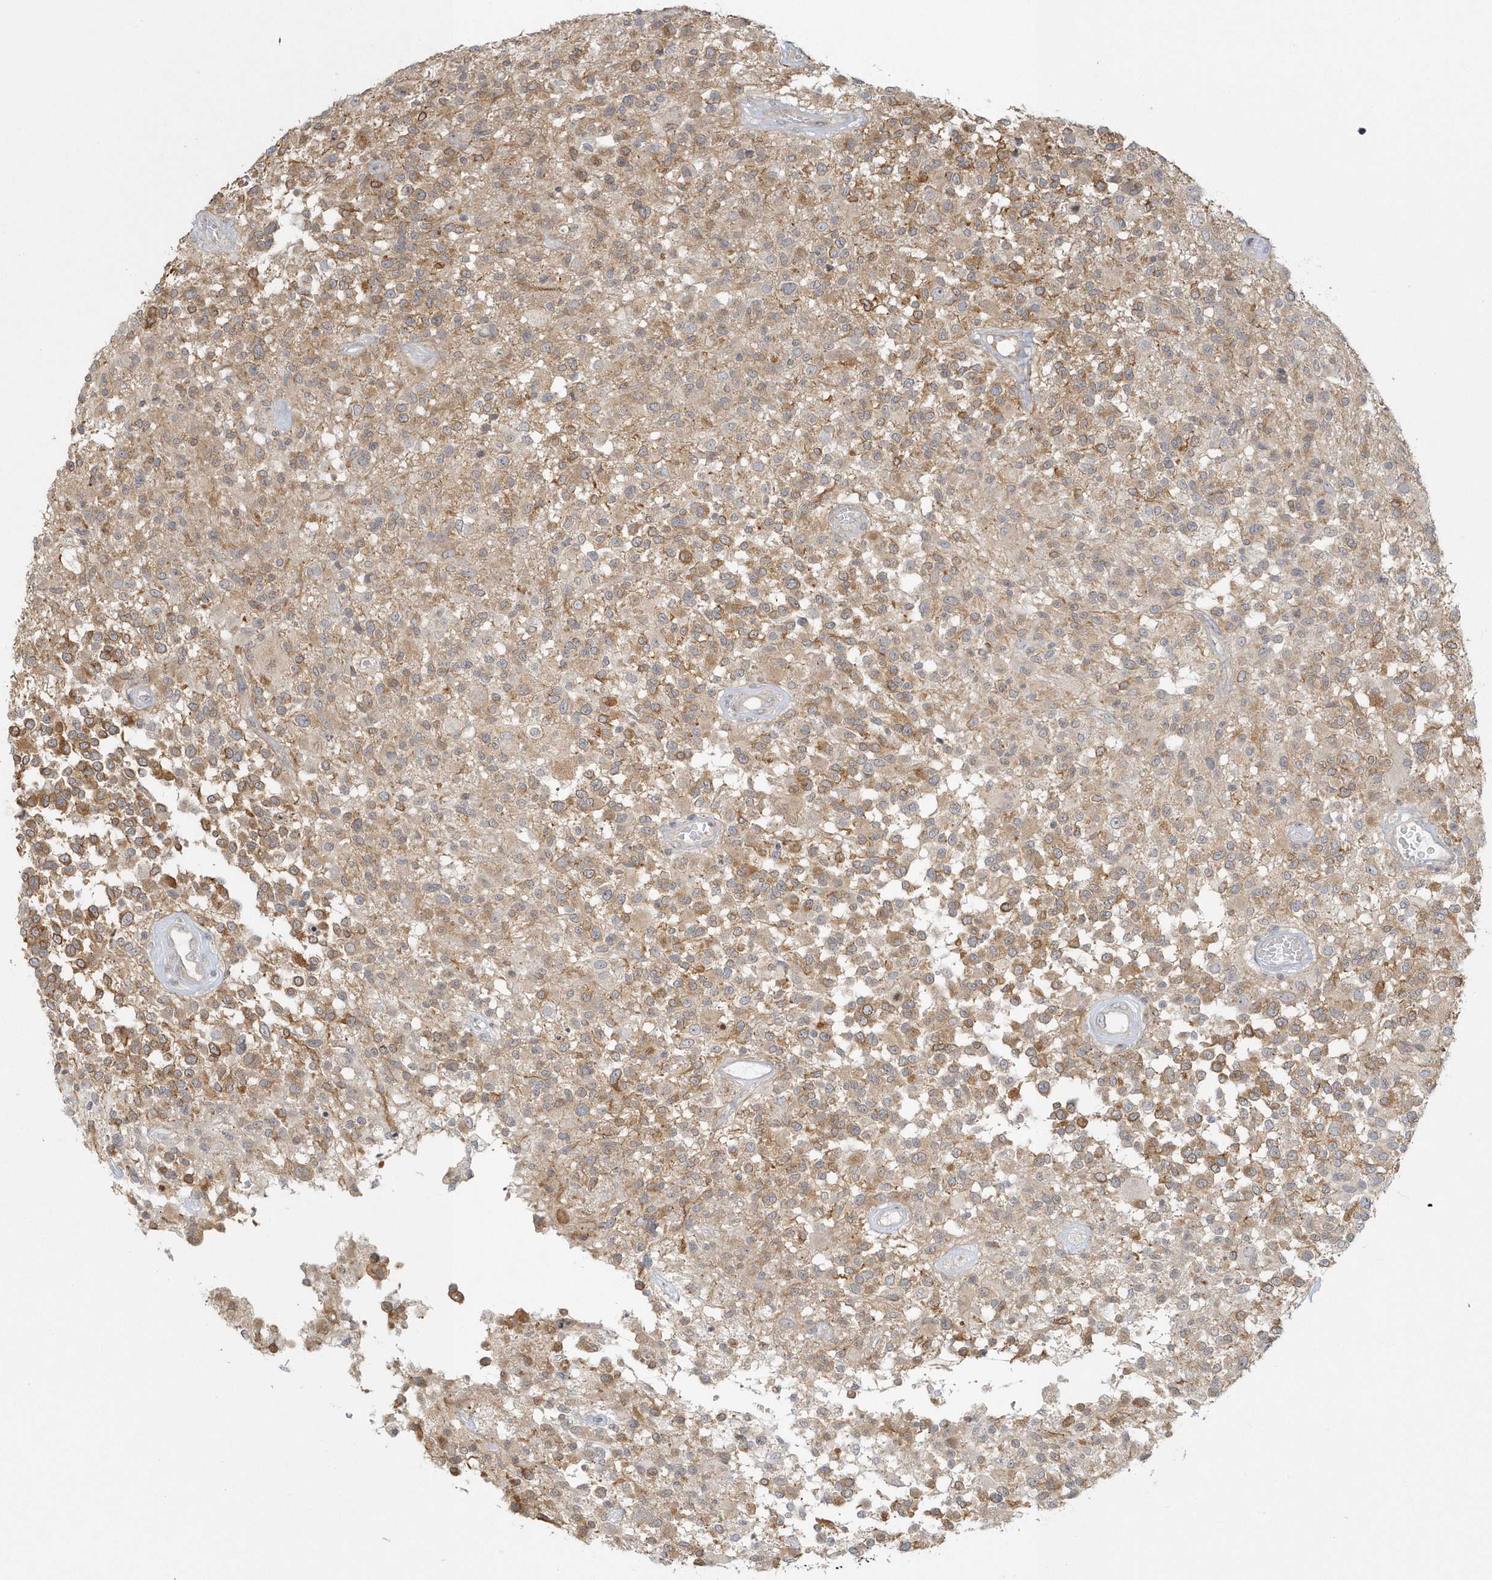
{"staining": {"intensity": "moderate", "quantity": ">75%", "location": "cytoplasmic/membranous"}, "tissue": "glioma", "cell_type": "Tumor cells", "image_type": "cancer", "snomed": [{"axis": "morphology", "description": "Glioma, malignant, High grade"}, {"axis": "morphology", "description": "Glioblastoma, NOS"}, {"axis": "topography", "description": "Brain"}], "caption": "Brown immunohistochemical staining in human glioma exhibits moderate cytoplasmic/membranous positivity in about >75% of tumor cells. (DAB (3,3'-diaminobenzidine) IHC, brown staining for protein, blue staining for nuclei).", "gene": "BLTP3A", "patient": {"sex": "male", "age": 60}}